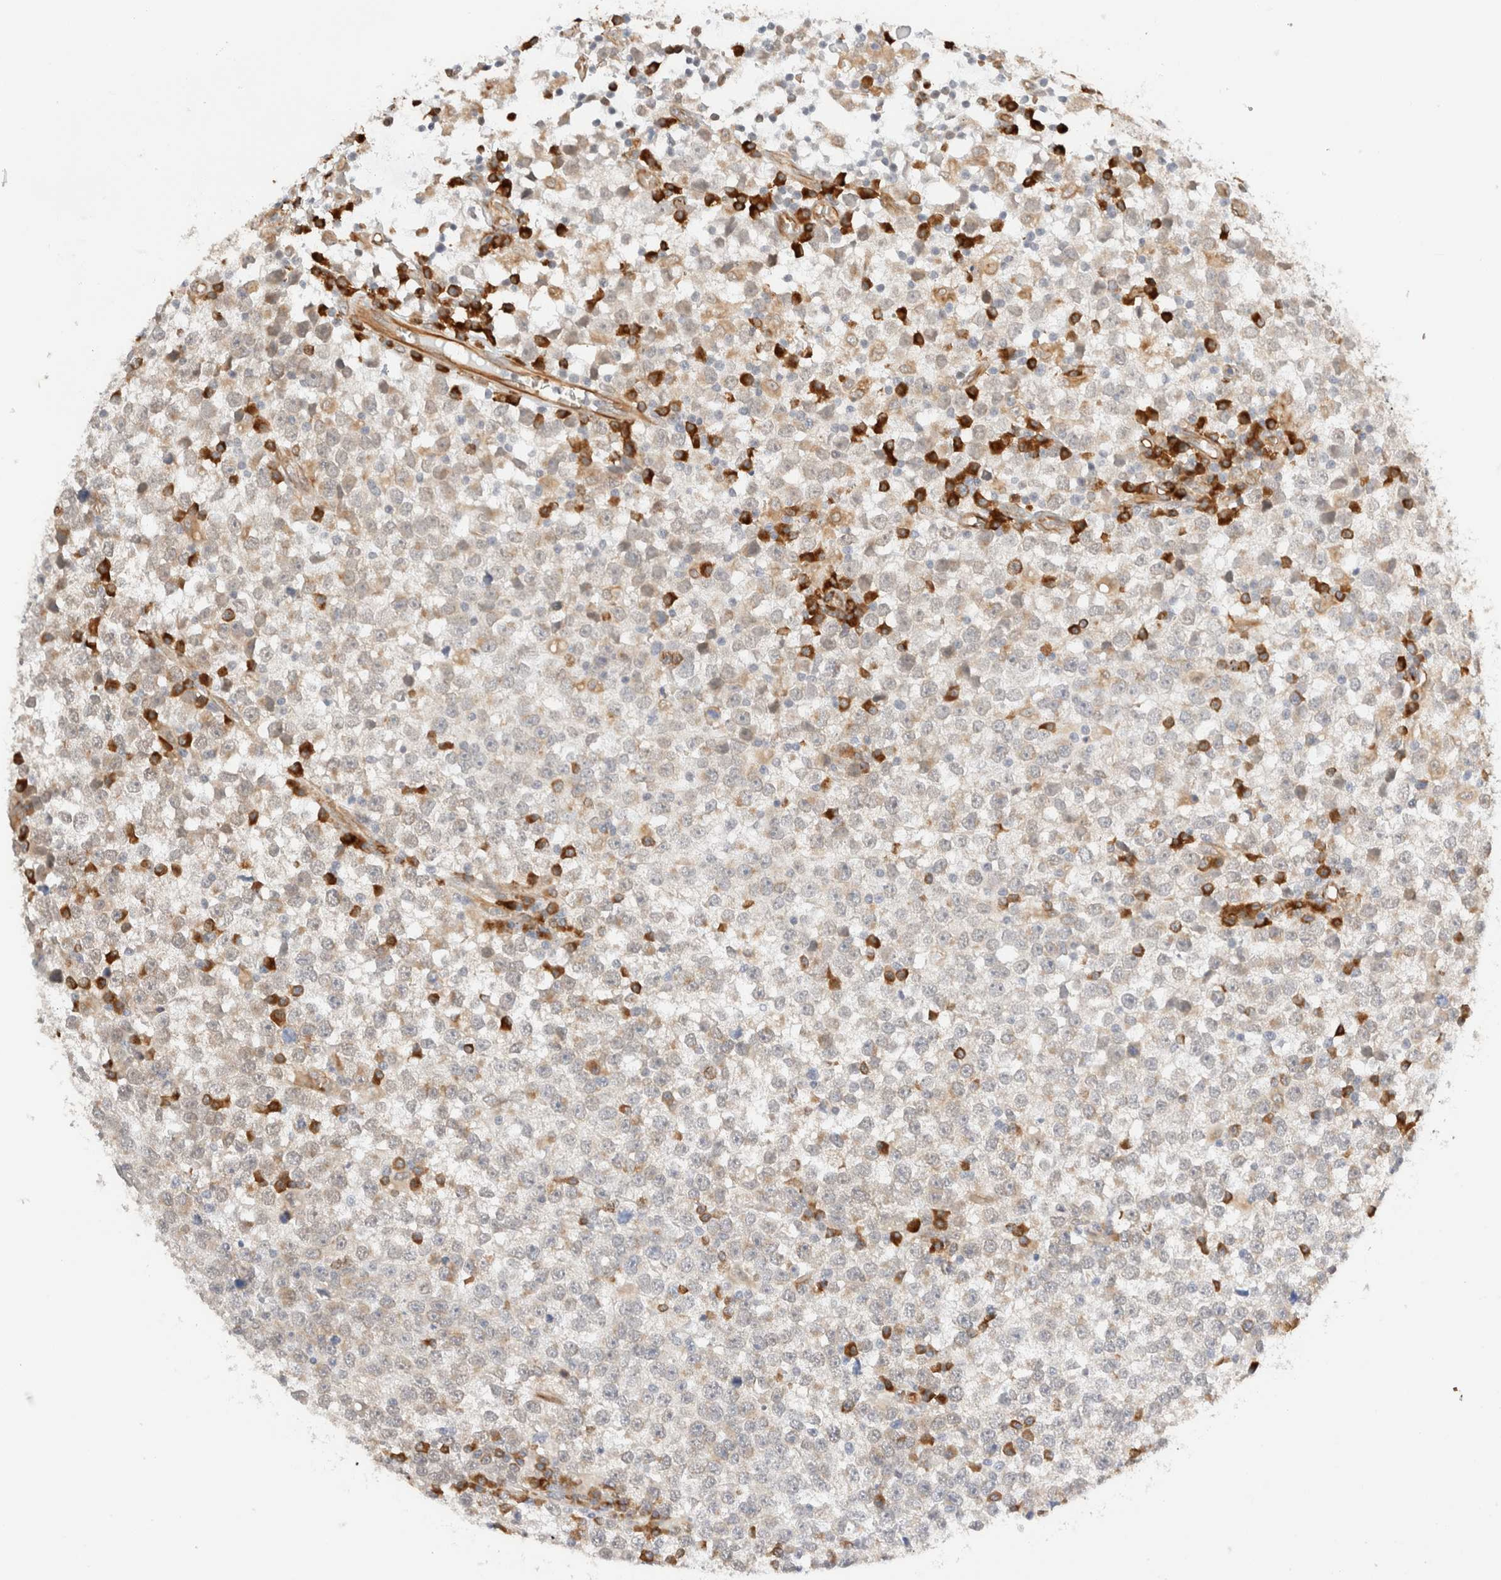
{"staining": {"intensity": "weak", "quantity": "<25%", "location": "cytoplasmic/membranous"}, "tissue": "testis cancer", "cell_type": "Tumor cells", "image_type": "cancer", "snomed": [{"axis": "morphology", "description": "Seminoma, NOS"}, {"axis": "topography", "description": "Testis"}], "caption": "Testis seminoma stained for a protein using IHC shows no staining tumor cells.", "gene": "SYVN1", "patient": {"sex": "male", "age": 65}}